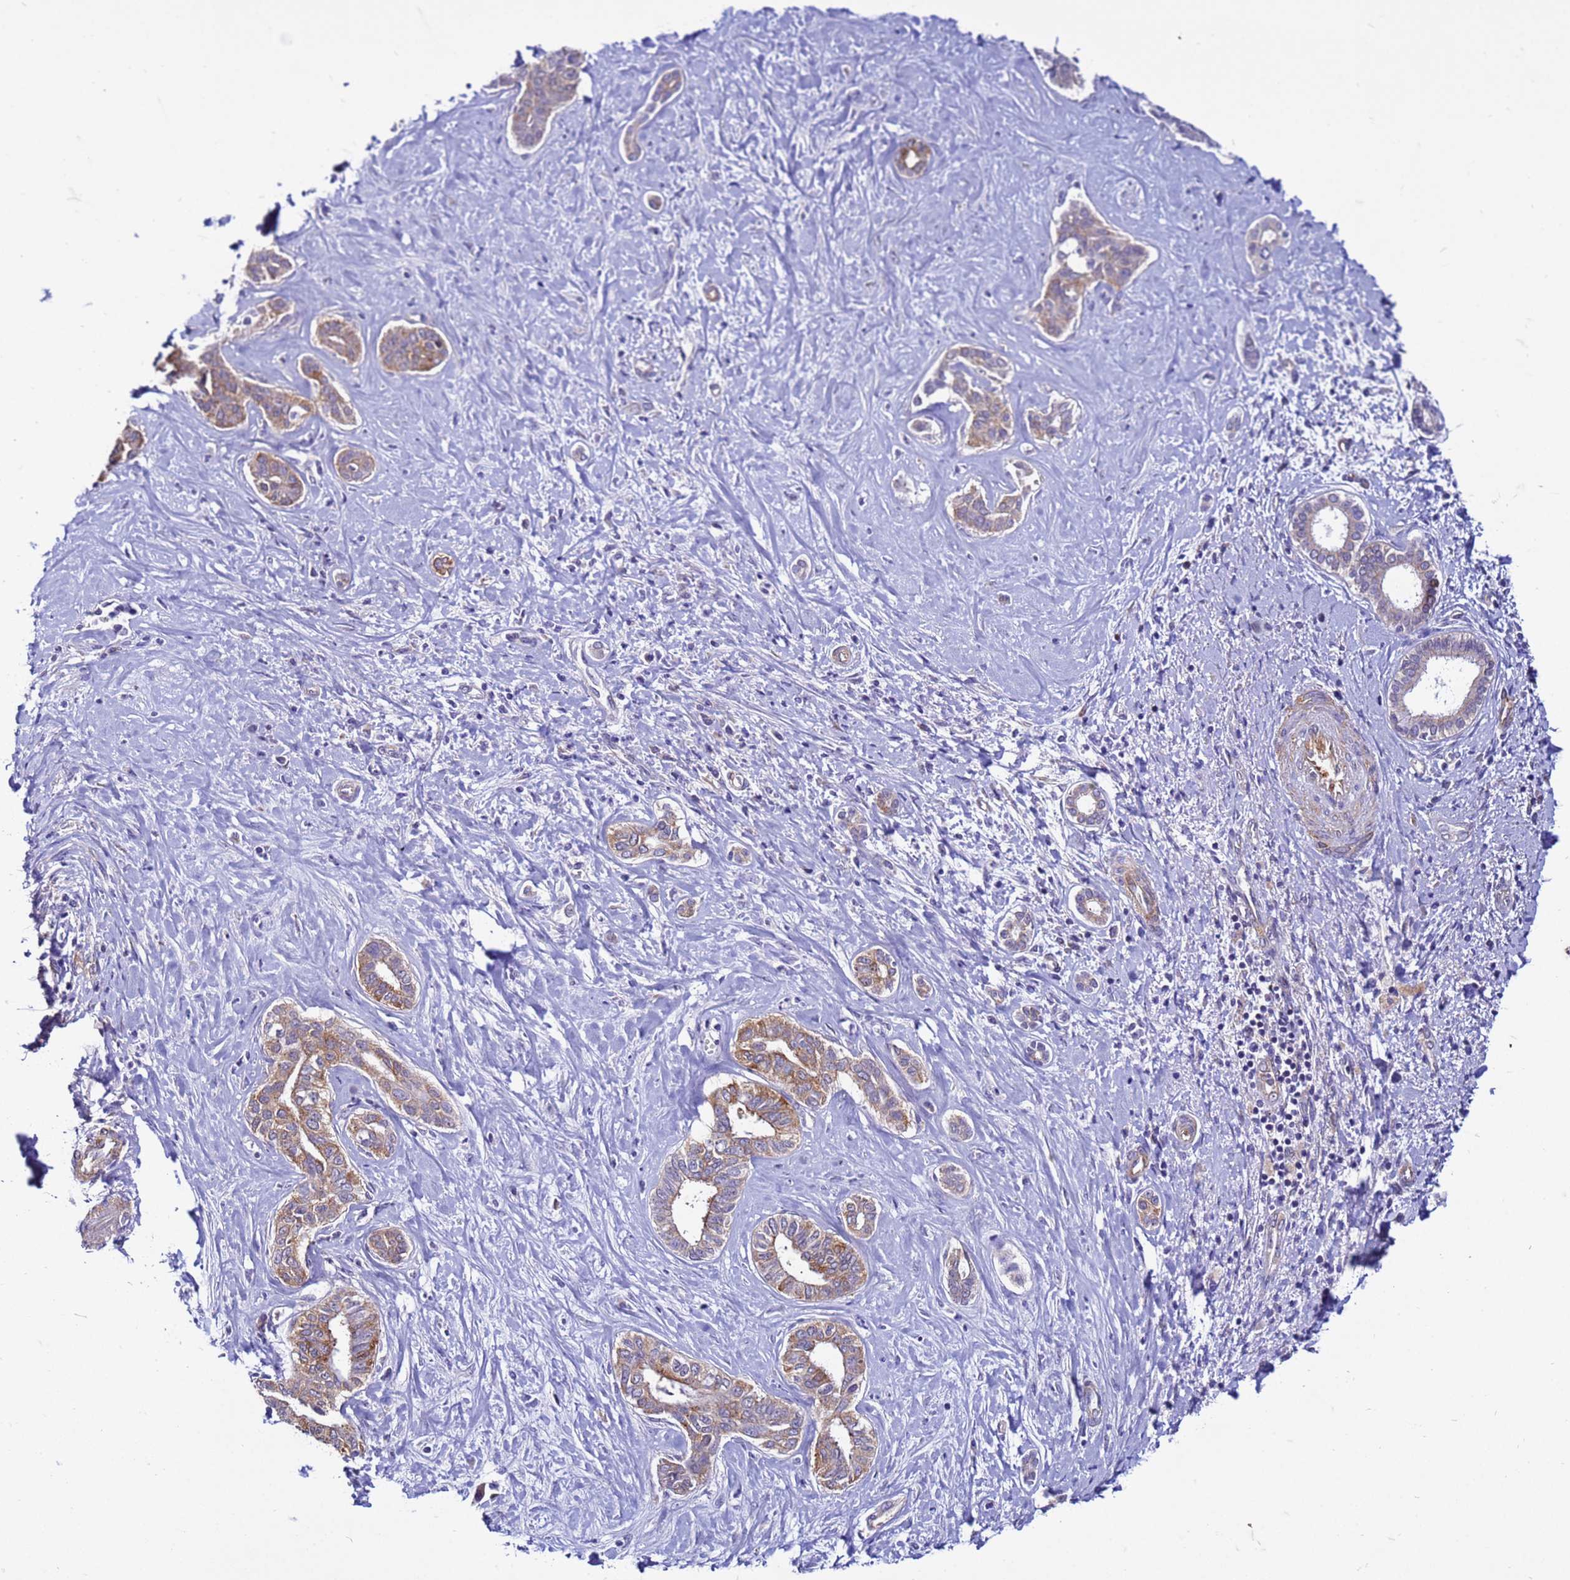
{"staining": {"intensity": "moderate", "quantity": ">75%", "location": "cytoplasmic/membranous"}, "tissue": "liver cancer", "cell_type": "Tumor cells", "image_type": "cancer", "snomed": [{"axis": "morphology", "description": "Cholangiocarcinoma"}, {"axis": "topography", "description": "Liver"}], "caption": "Human cholangiocarcinoma (liver) stained for a protein (brown) shows moderate cytoplasmic/membranous positive staining in about >75% of tumor cells.", "gene": "PKD1", "patient": {"sex": "female", "age": 77}}